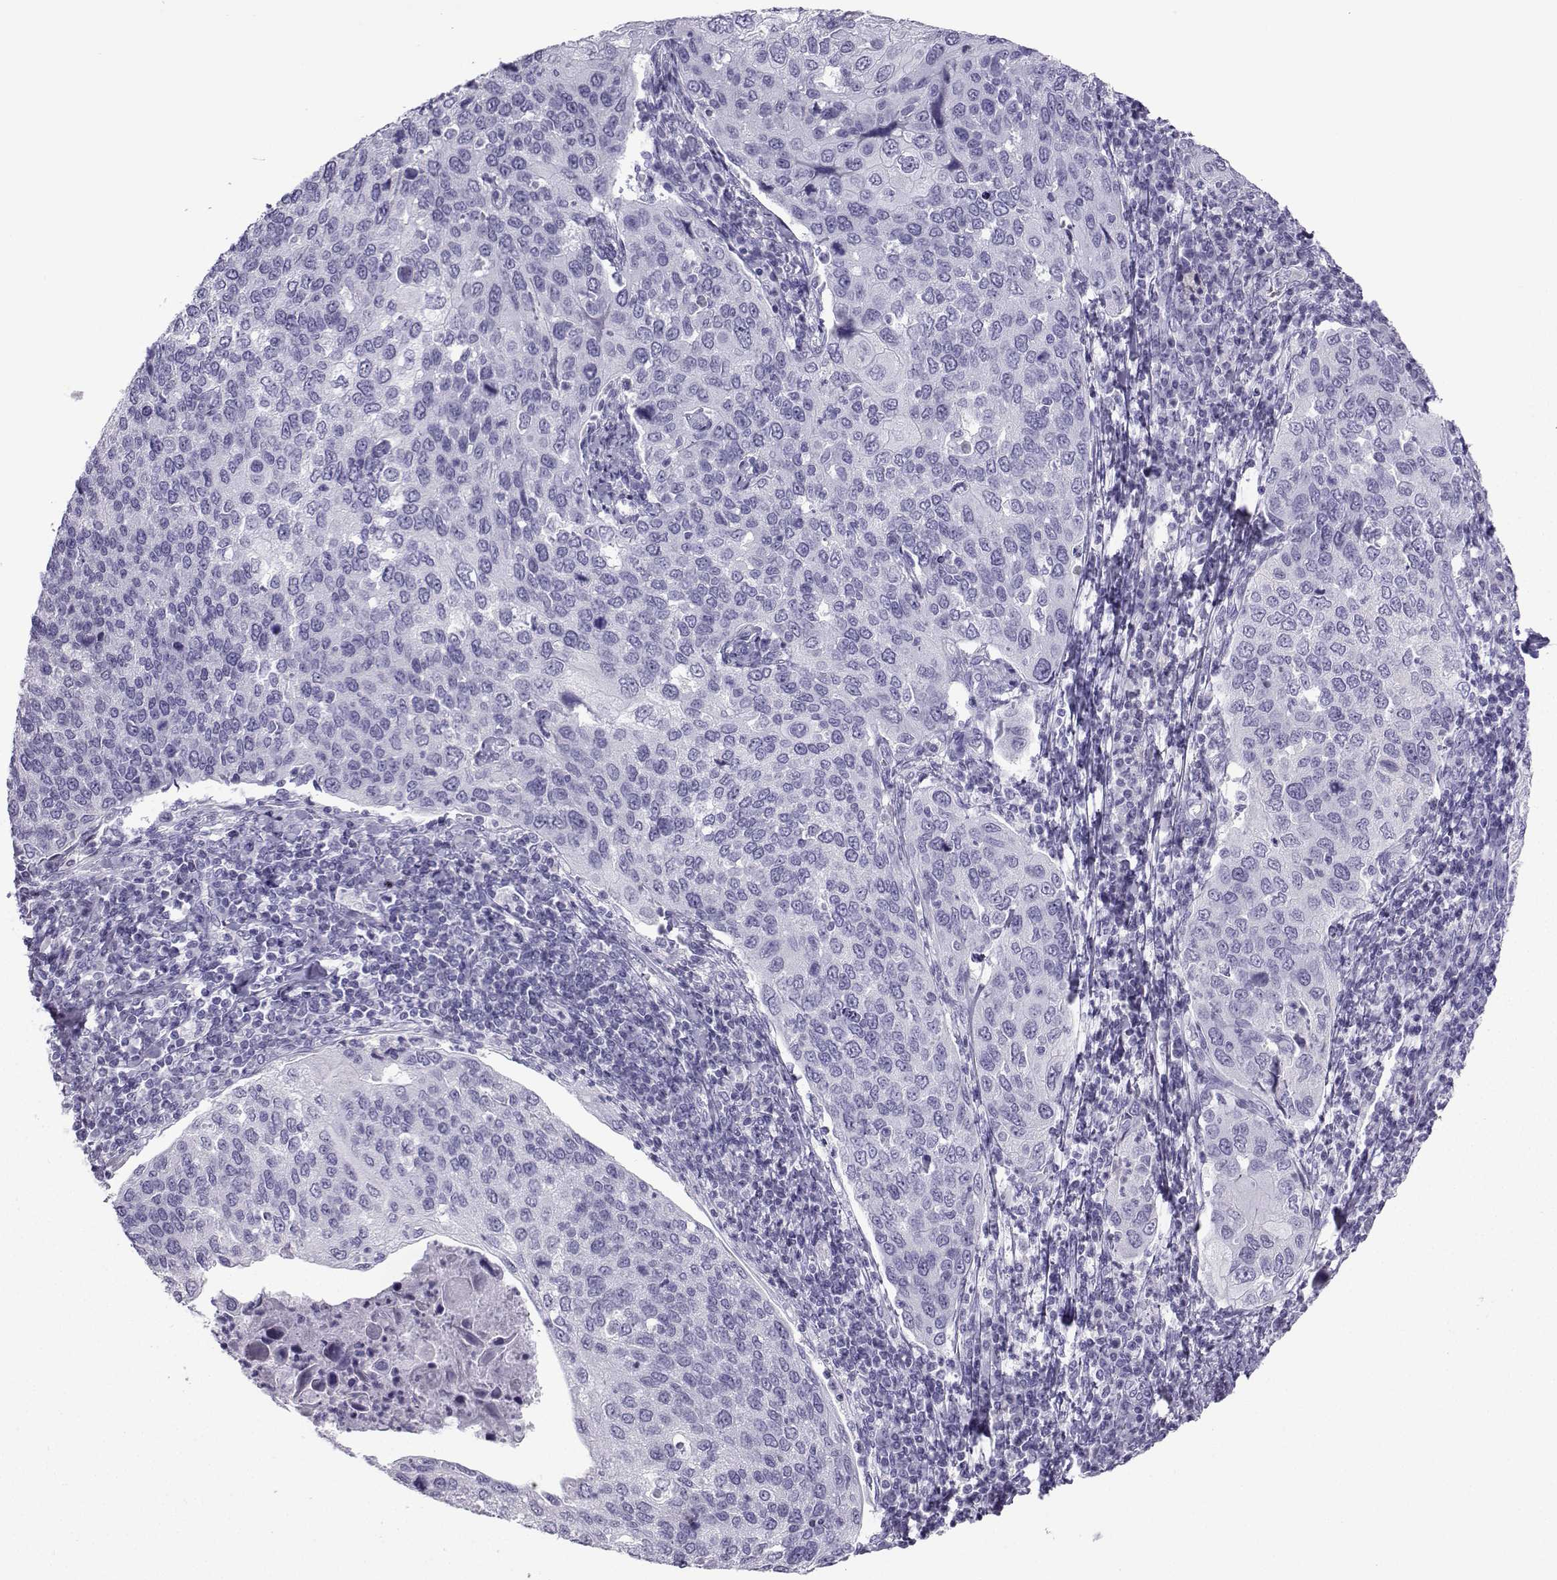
{"staining": {"intensity": "negative", "quantity": "none", "location": "none"}, "tissue": "cervical cancer", "cell_type": "Tumor cells", "image_type": "cancer", "snomed": [{"axis": "morphology", "description": "Squamous cell carcinoma, NOS"}, {"axis": "topography", "description": "Cervix"}], "caption": "Micrograph shows no protein expression in tumor cells of squamous cell carcinoma (cervical) tissue.", "gene": "NEFL", "patient": {"sex": "female", "age": 54}}